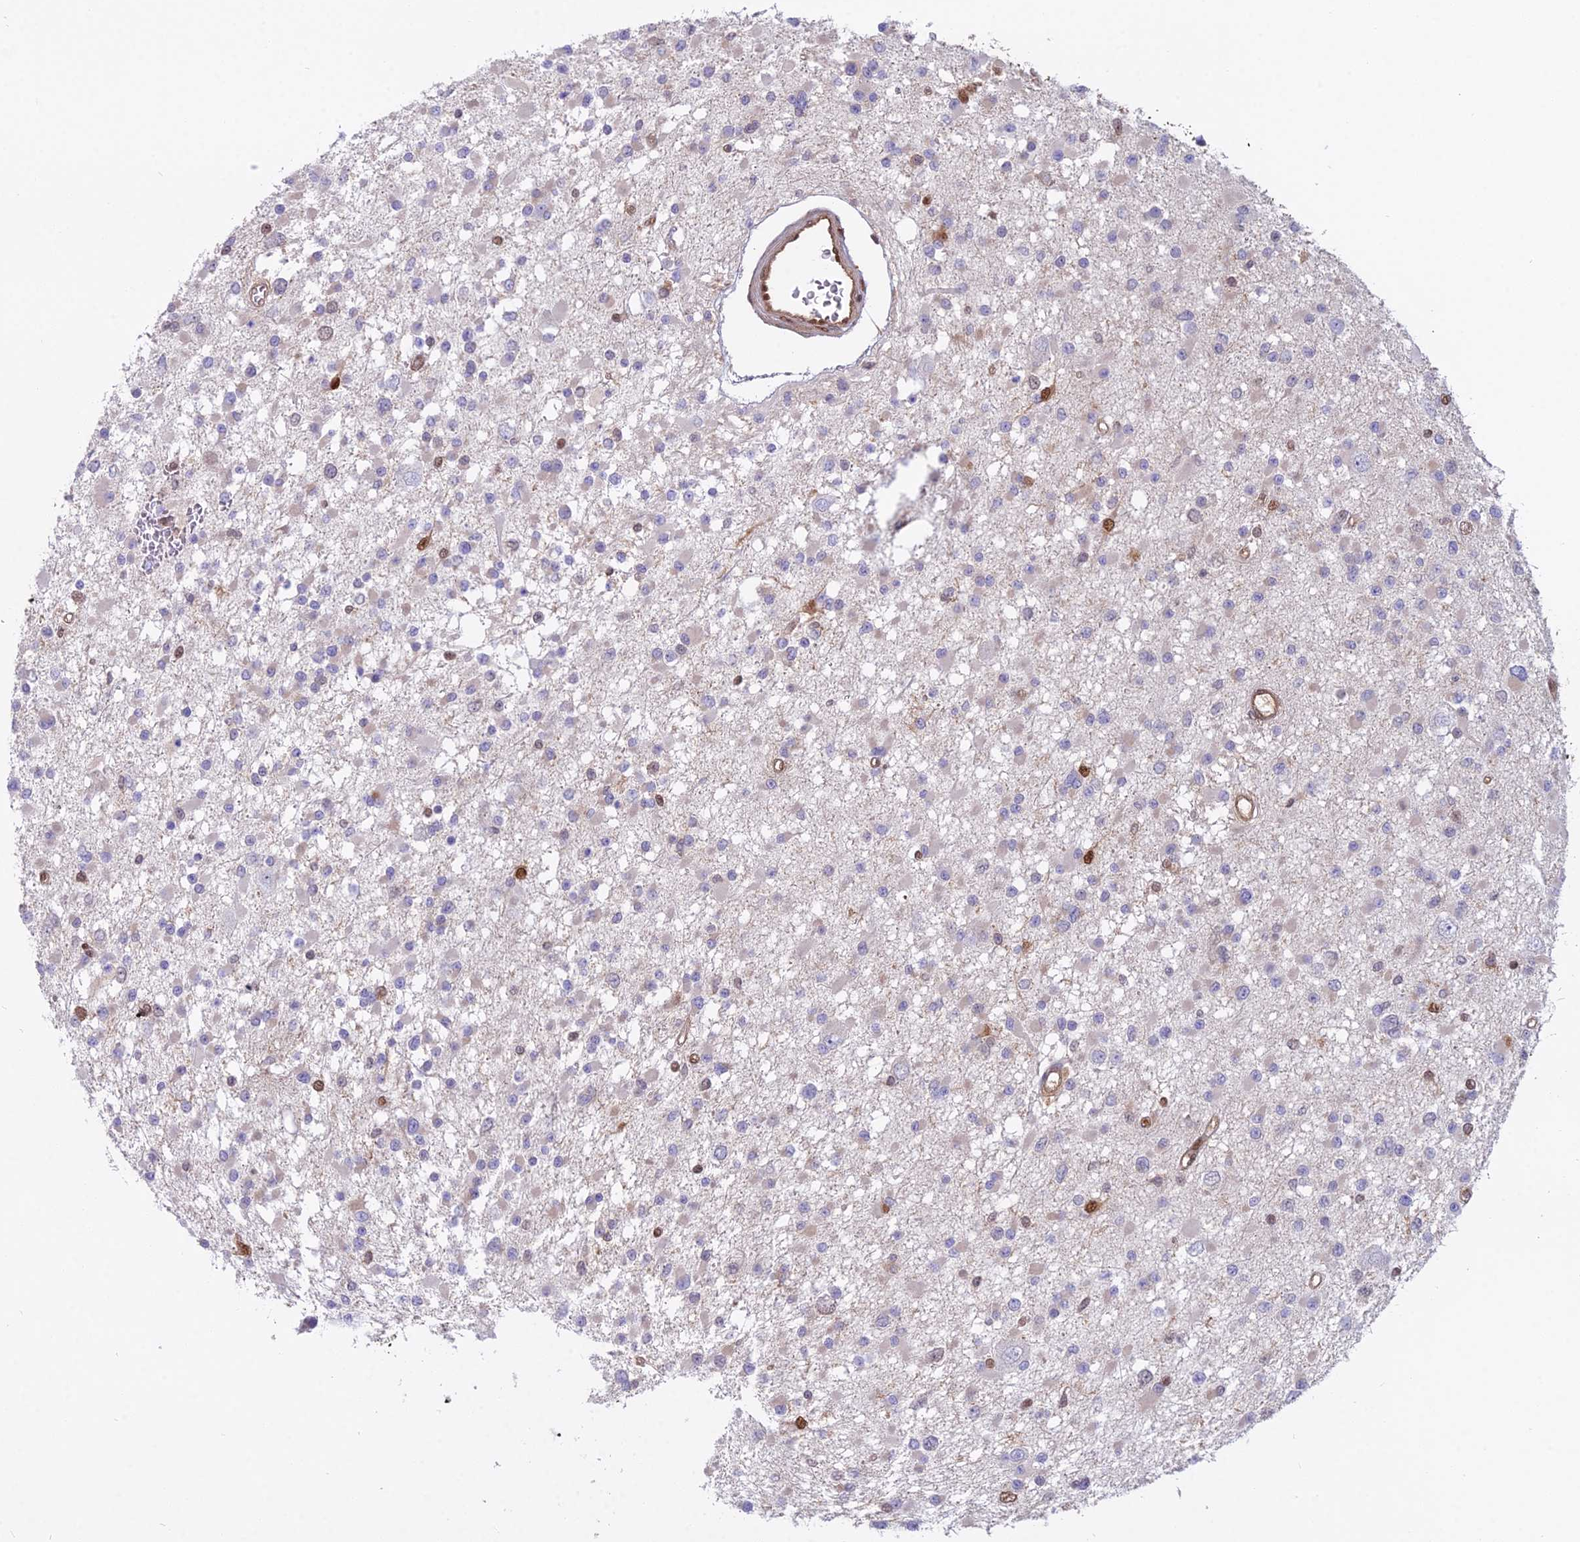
{"staining": {"intensity": "negative", "quantity": "none", "location": "none"}, "tissue": "glioma", "cell_type": "Tumor cells", "image_type": "cancer", "snomed": [{"axis": "morphology", "description": "Glioma, malignant, Low grade"}, {"axis": "topography", "description": "Brain"}], "caption": "Protein analysis of malignant glioma (low-grade) exhibits no significant positivity in tumor cells.", "gene": "NPEPL1", "patient": {"sex": "female", "age": 22}}